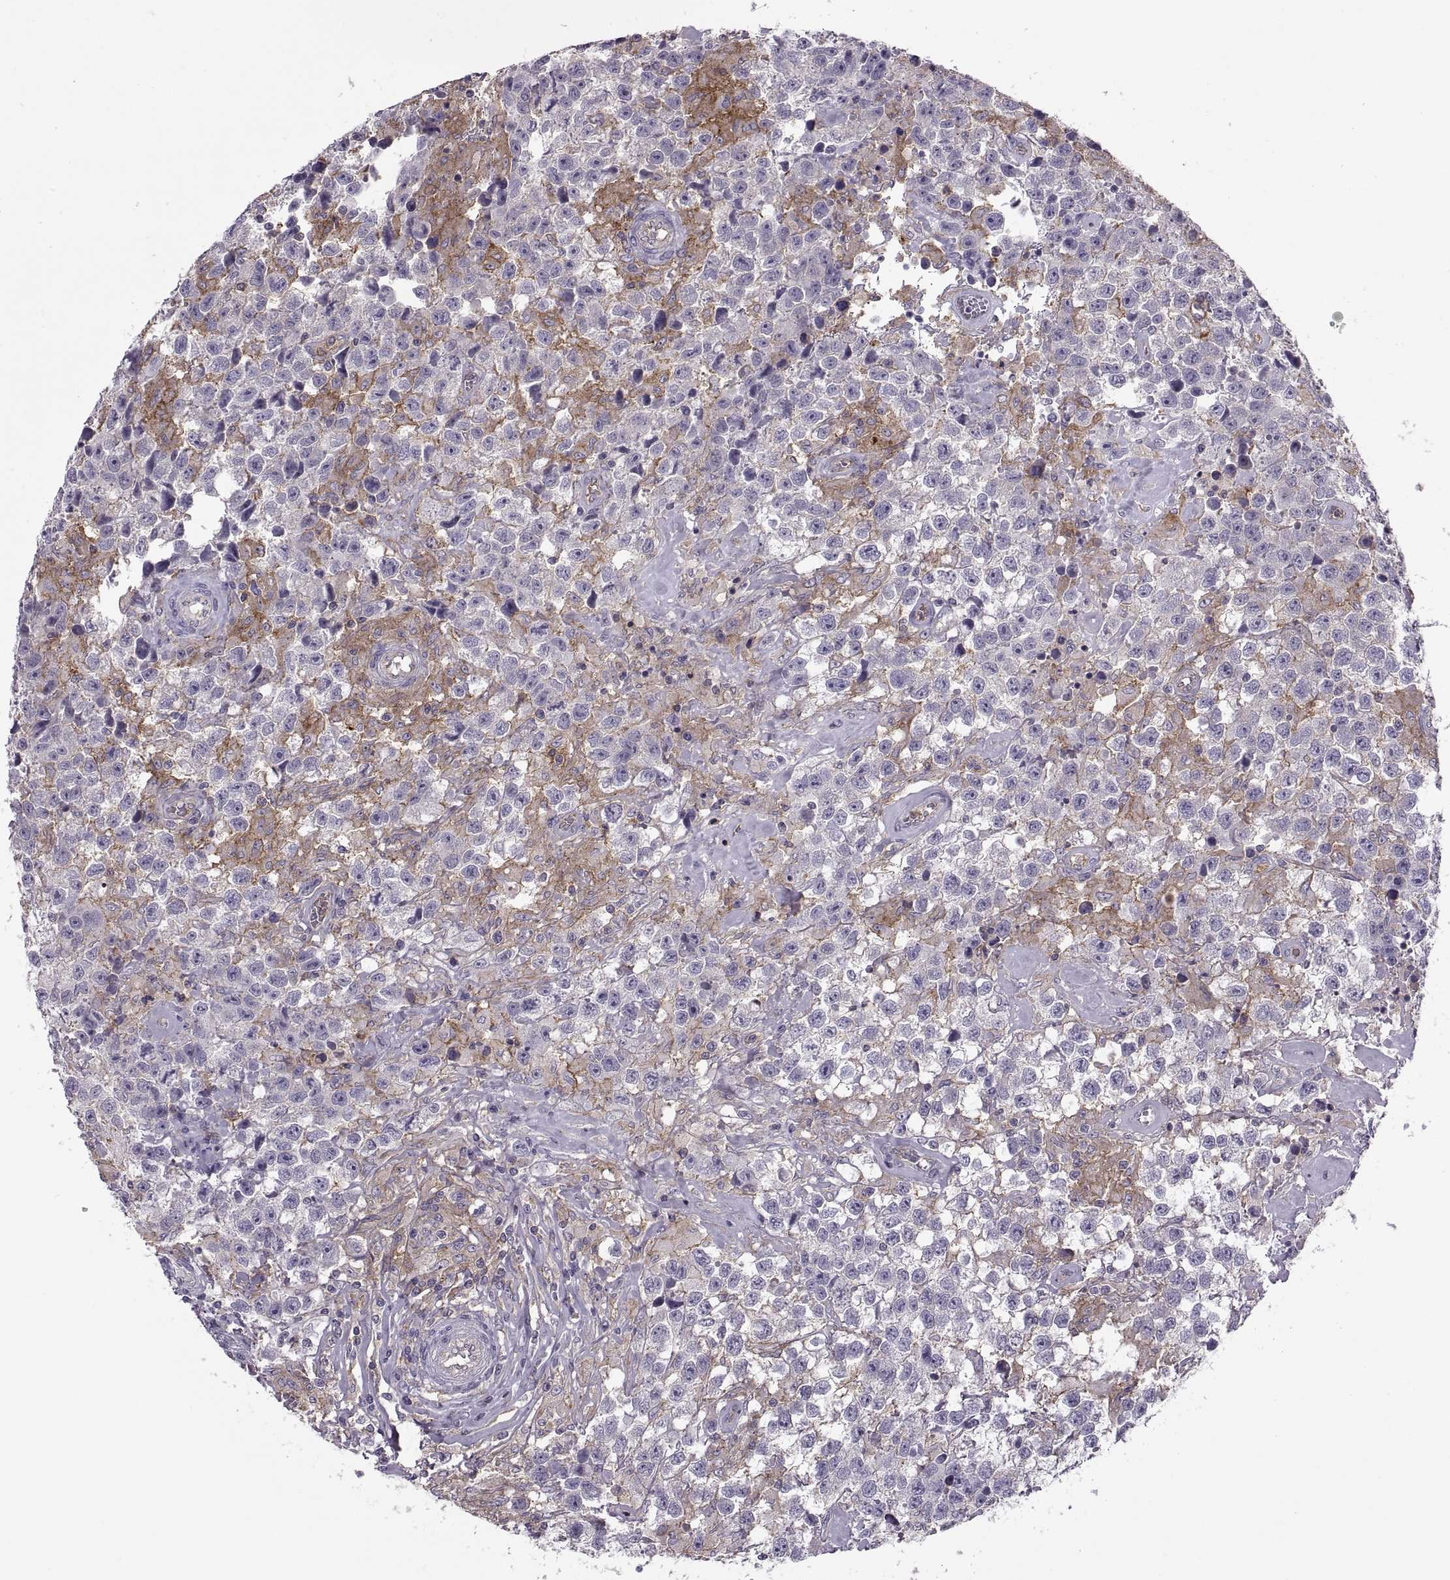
{"staining": {"intensity": "negative", "quantity": "none", "location": "none"}, "tissue": "testis cancer", "cell_type": "Tumor cells", "image_type": "cancer", "snomed": [{"axis": "morphology", "description": "Seminoma, NOS"}, {"axis": "topography", "description": "Testis"}], "caption": "This is a image of IHC staining of testis cancer (seminoma), which shows no expression in tumor cells.", "gene": "RALB", "patient": {"sex": "male", "age": 43}}